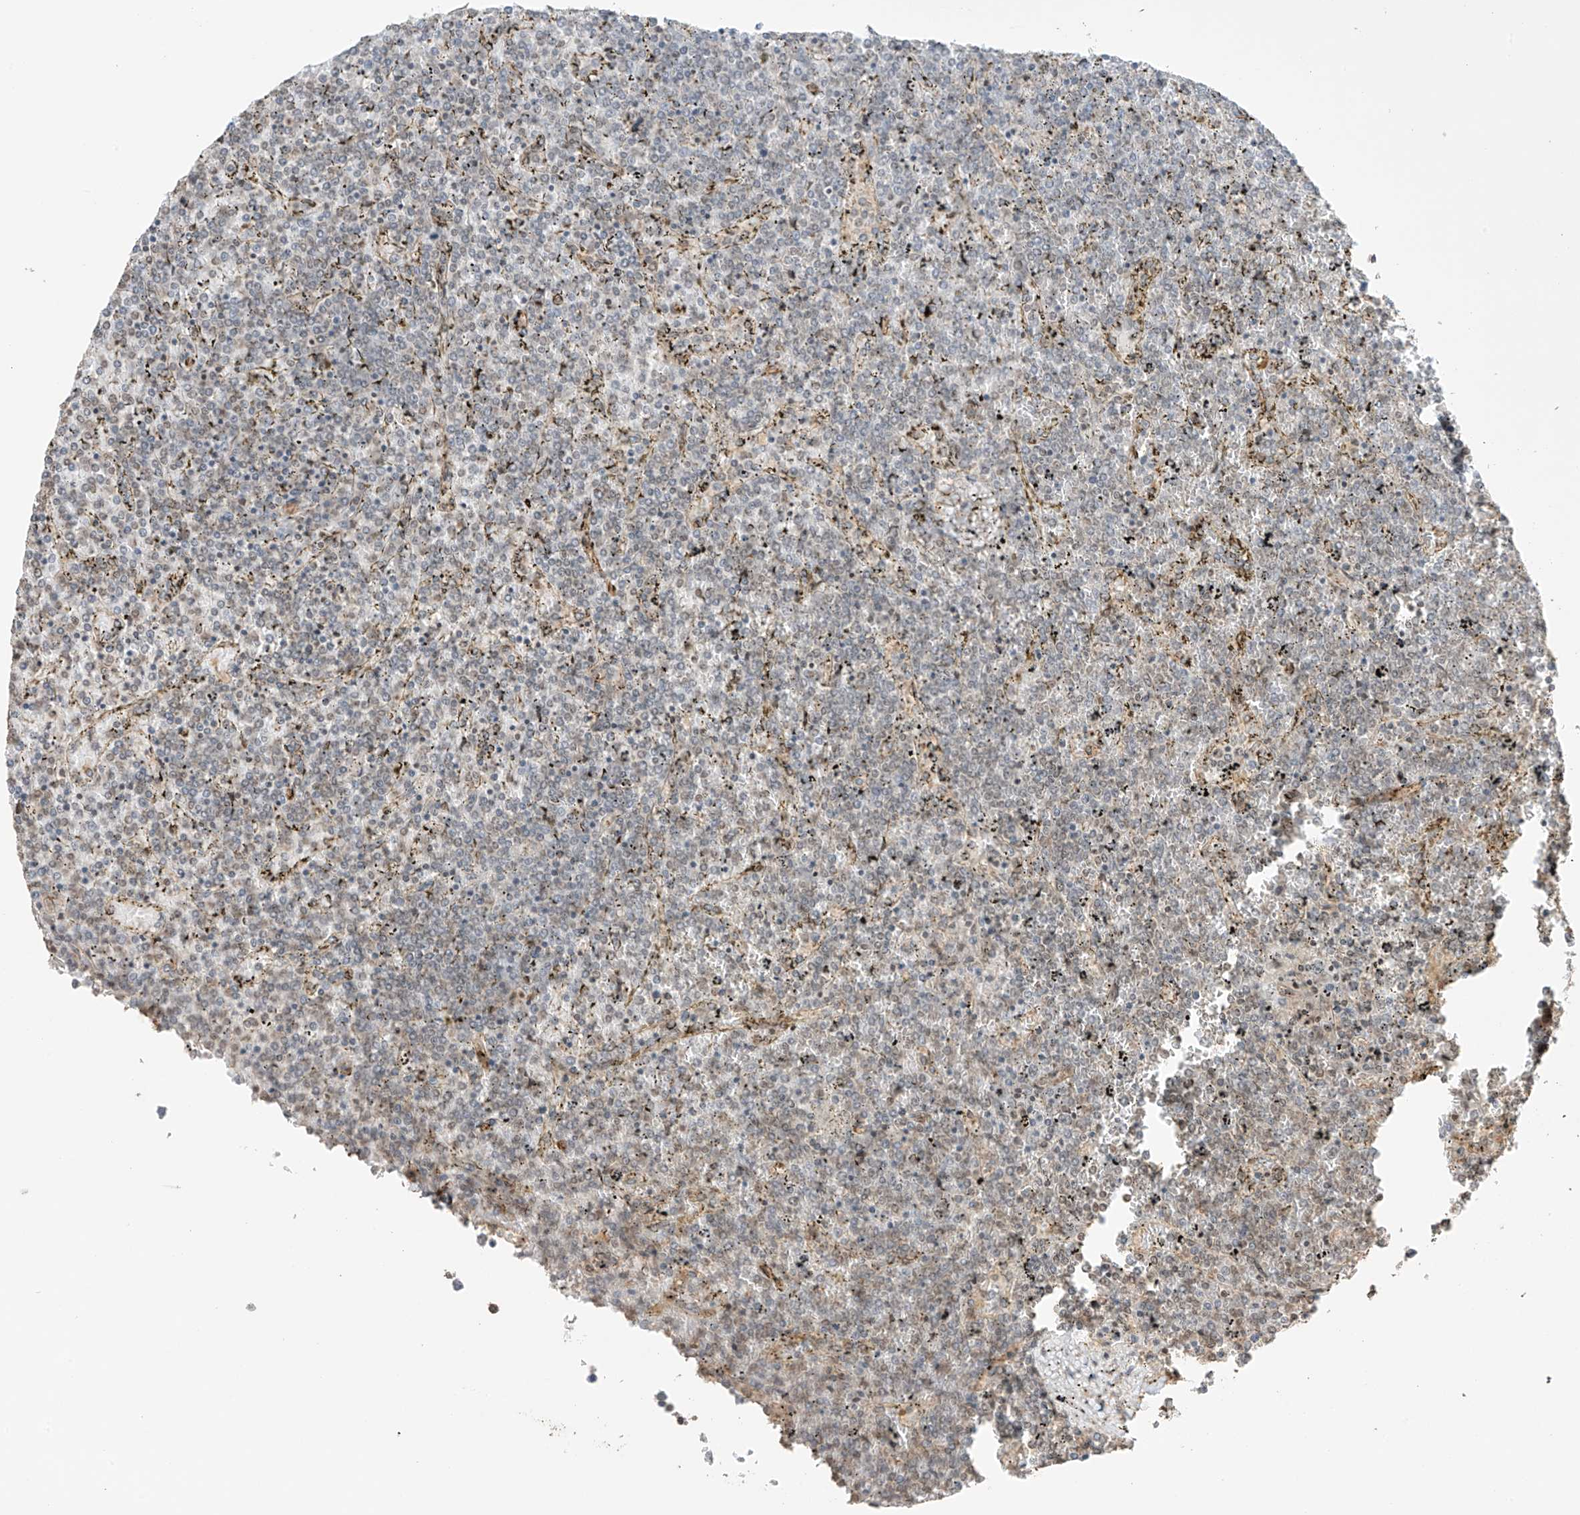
{"staining": {"intensity": "negative", "quantity": "none", "location": "none"}, "tissue": "lymphoma", "cell_type": "Tumor cells", "image_type": "cancer", "snomed": [{"axis": "morphology", "description": "Malignant lymphoma, non-Hodgkin's type, Low grade"}, {"axis": "topography", "description": "Spleen"}], "caption": "The immunohistochemistry micrograph has no significant positivity in tumor cells of malignant lymphoma, non-Hodgkin's type (low-grade) tissue.", "gene": "TTLL5", "patient": {"sex": "female", "age": 19}}